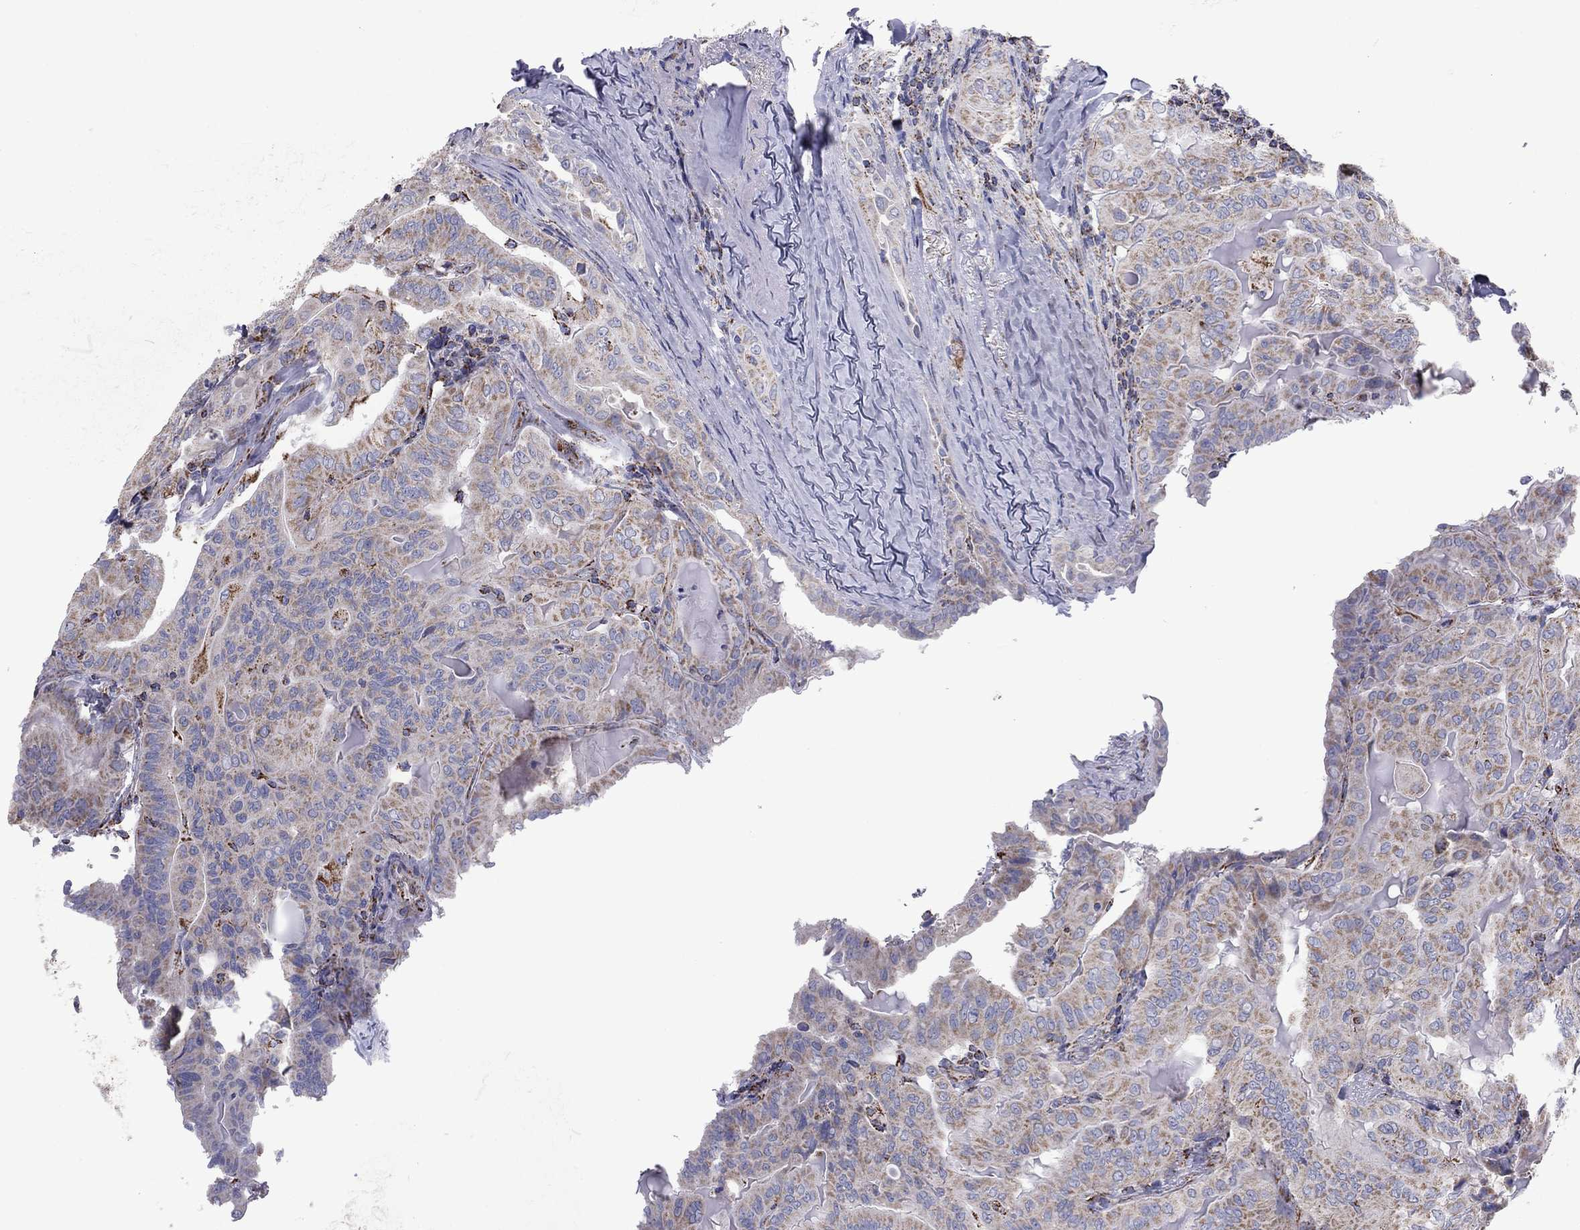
{"staining": {"intensity": "moderate", "quantity": "25%-75%", "location": "cytoplasmic/membranous"}, "tissue": "thyroid cancer", "cell_type": "Tumor cells", "image_type": "cancer", "snomed": [{"axis": "morphology", "description": "Papillary adenocarcinoma, NOS"}, {"axis": "topography", "description": "Thyroid gland"}], "caption": "Human thyroid papillary adenocarcinoma stained with a protein marker displays moderate staining in tumor cells.", "gene": "NDUFV1", "patient": {"sex": "female", "age": 68}}